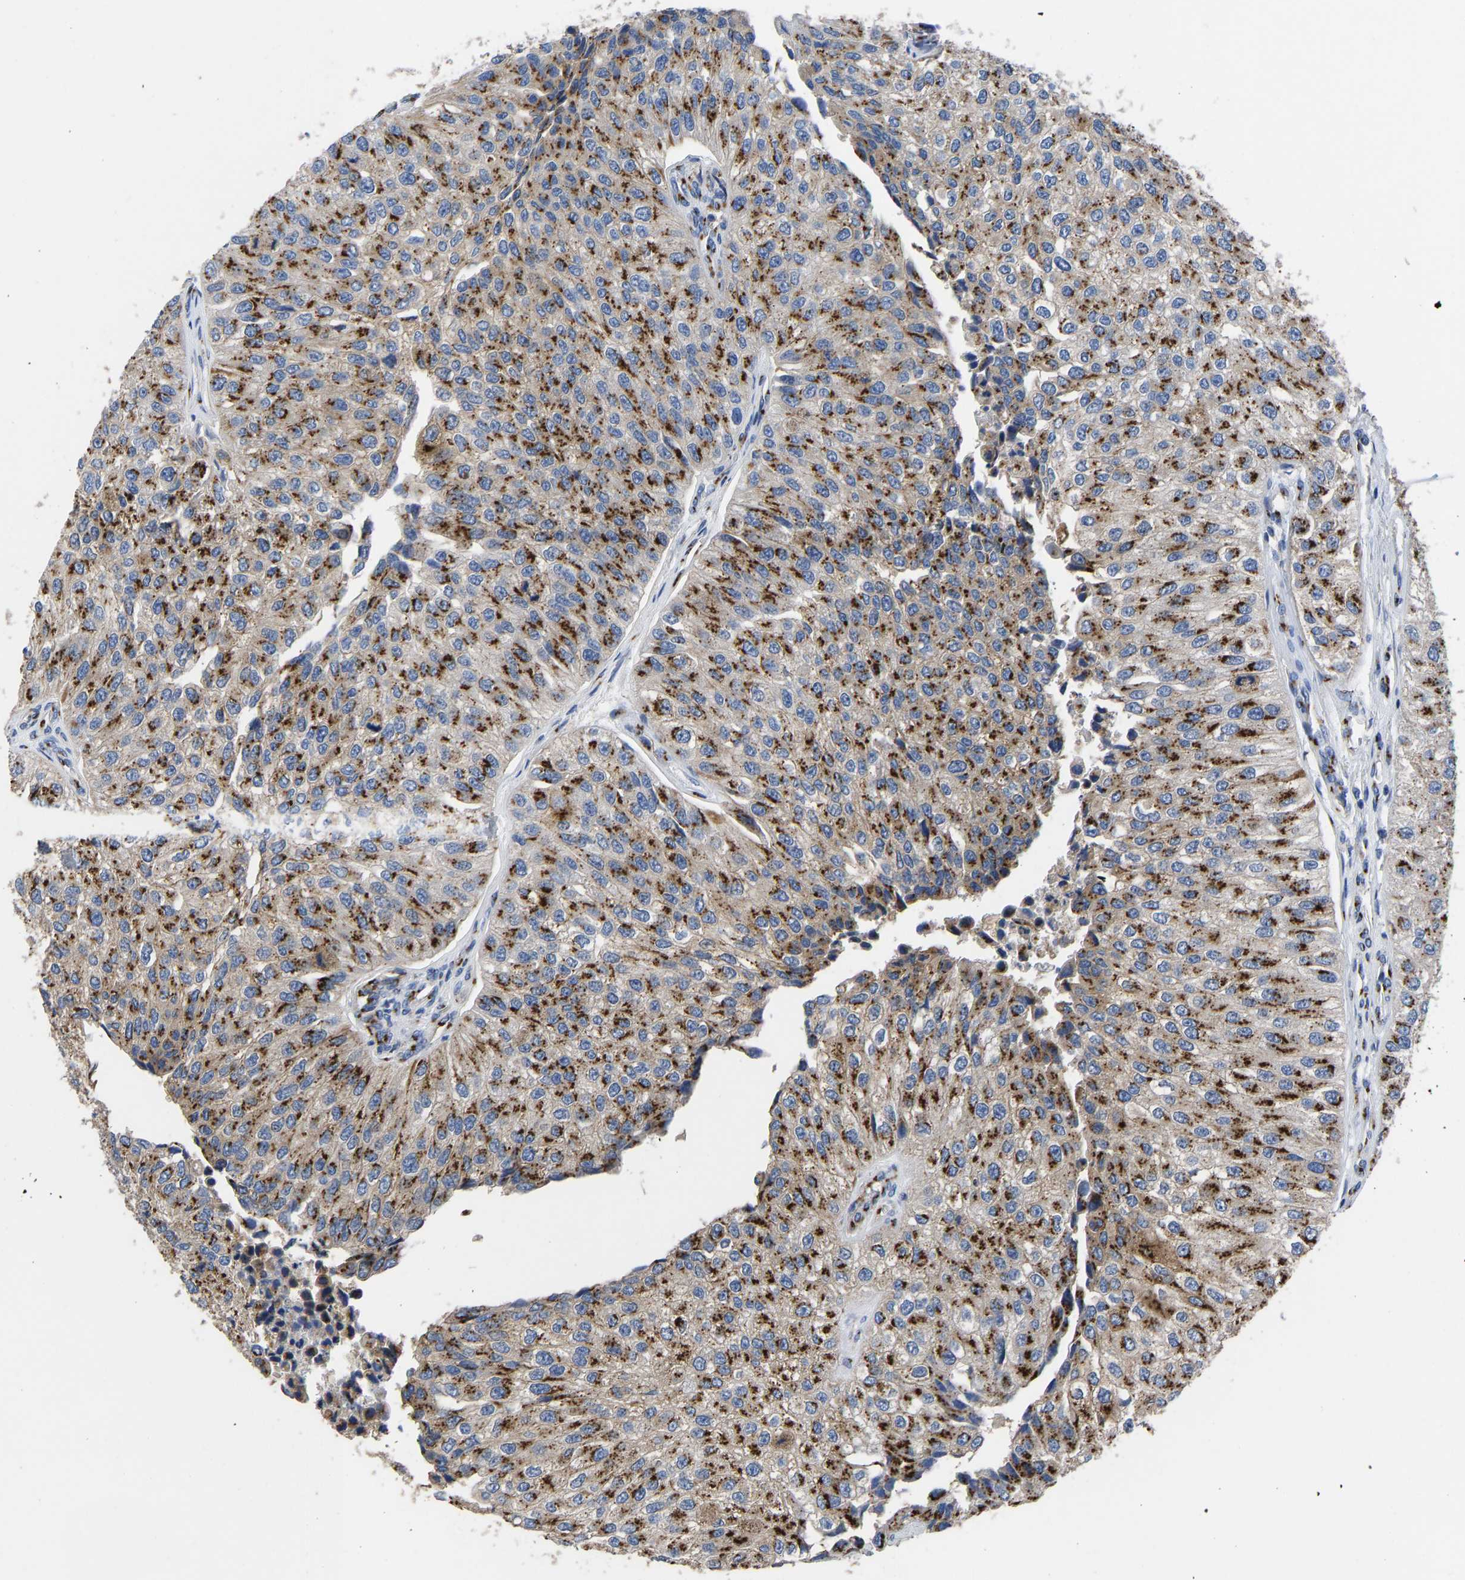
{"staining": {"intensity": "strong", "quantity": ">75%", "location": "cytoplasmic/membranous"}, "tissue": "urothelial cancer", "cell_type": "Tumor cells", "image_type": "cancer", "snomed": [{"axis": "morphology", "description": "Urothelial carcinoma, High grade"}, {"axis": "topography", "description": "Kidney"}, {"axis": "topography", "description": "Urinary bladder"}], "caption": "Urothelial cancer stained with a brown dye exhibits strong cytoplasmic/membranous positive expression in about >75% of tumor cells.", "gene": "TMEM87A", "patient": {"sex": "male", "age": 77}}